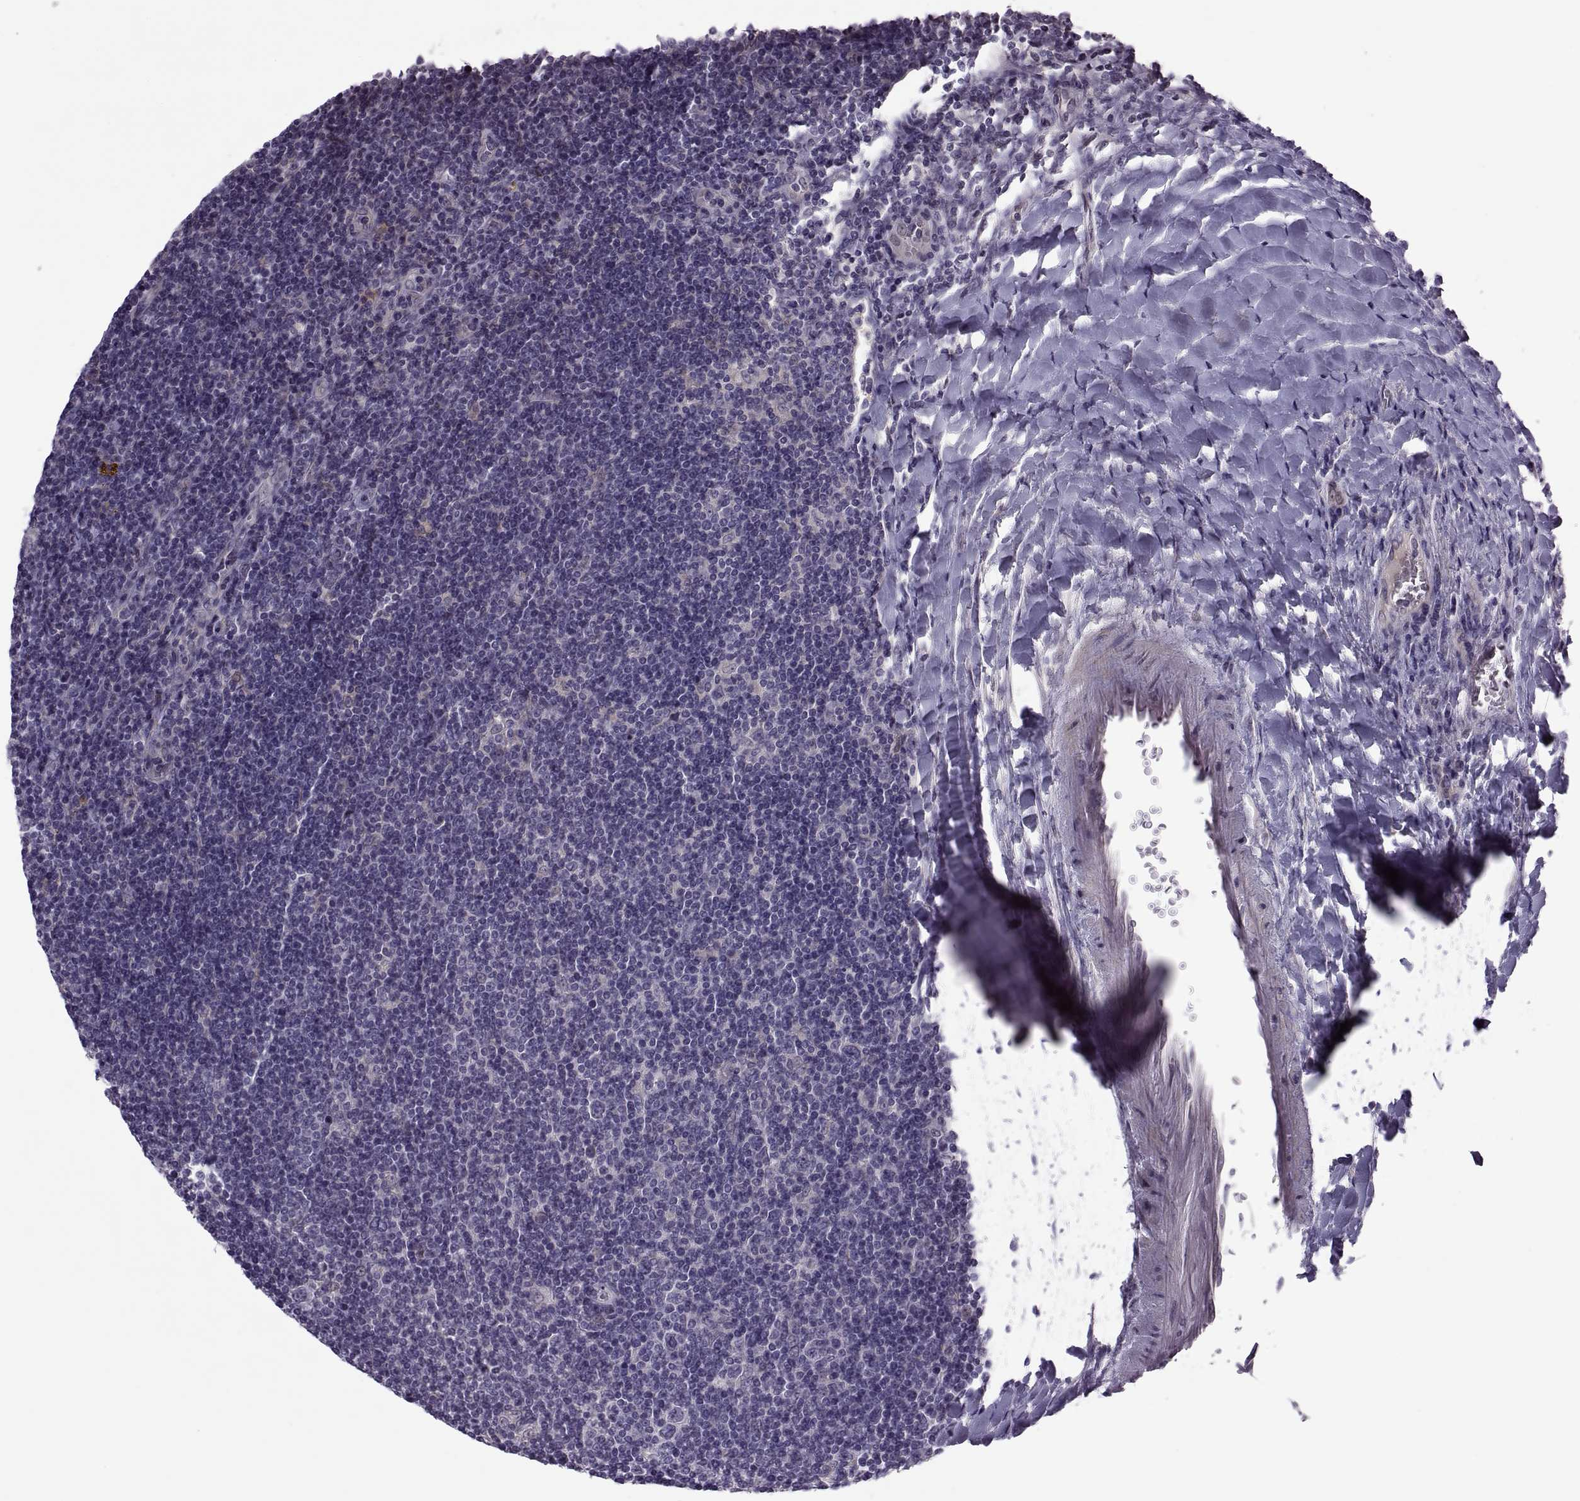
{"staining": {"intensity": "negative", "quantity": "none", "location": "none"}, "tissue": "lymphoma", "cell_type": "Tumor cells", "image_type": "cancer", "snomed": [{"axis": "morphology", "description": "Hodgkin's disease, NOS"}, {"axis": "topography", "description": "Lymph node"}], "caption": "Immunohistochemistry image of neoplastic tissue: Hodgkin's disease stained with DAB (3,3'-diaminobenzidine) displays no significant protein staining in tumor cells.", "gene": "ODF3", "patient": {"sex": "male", "age": 40}}